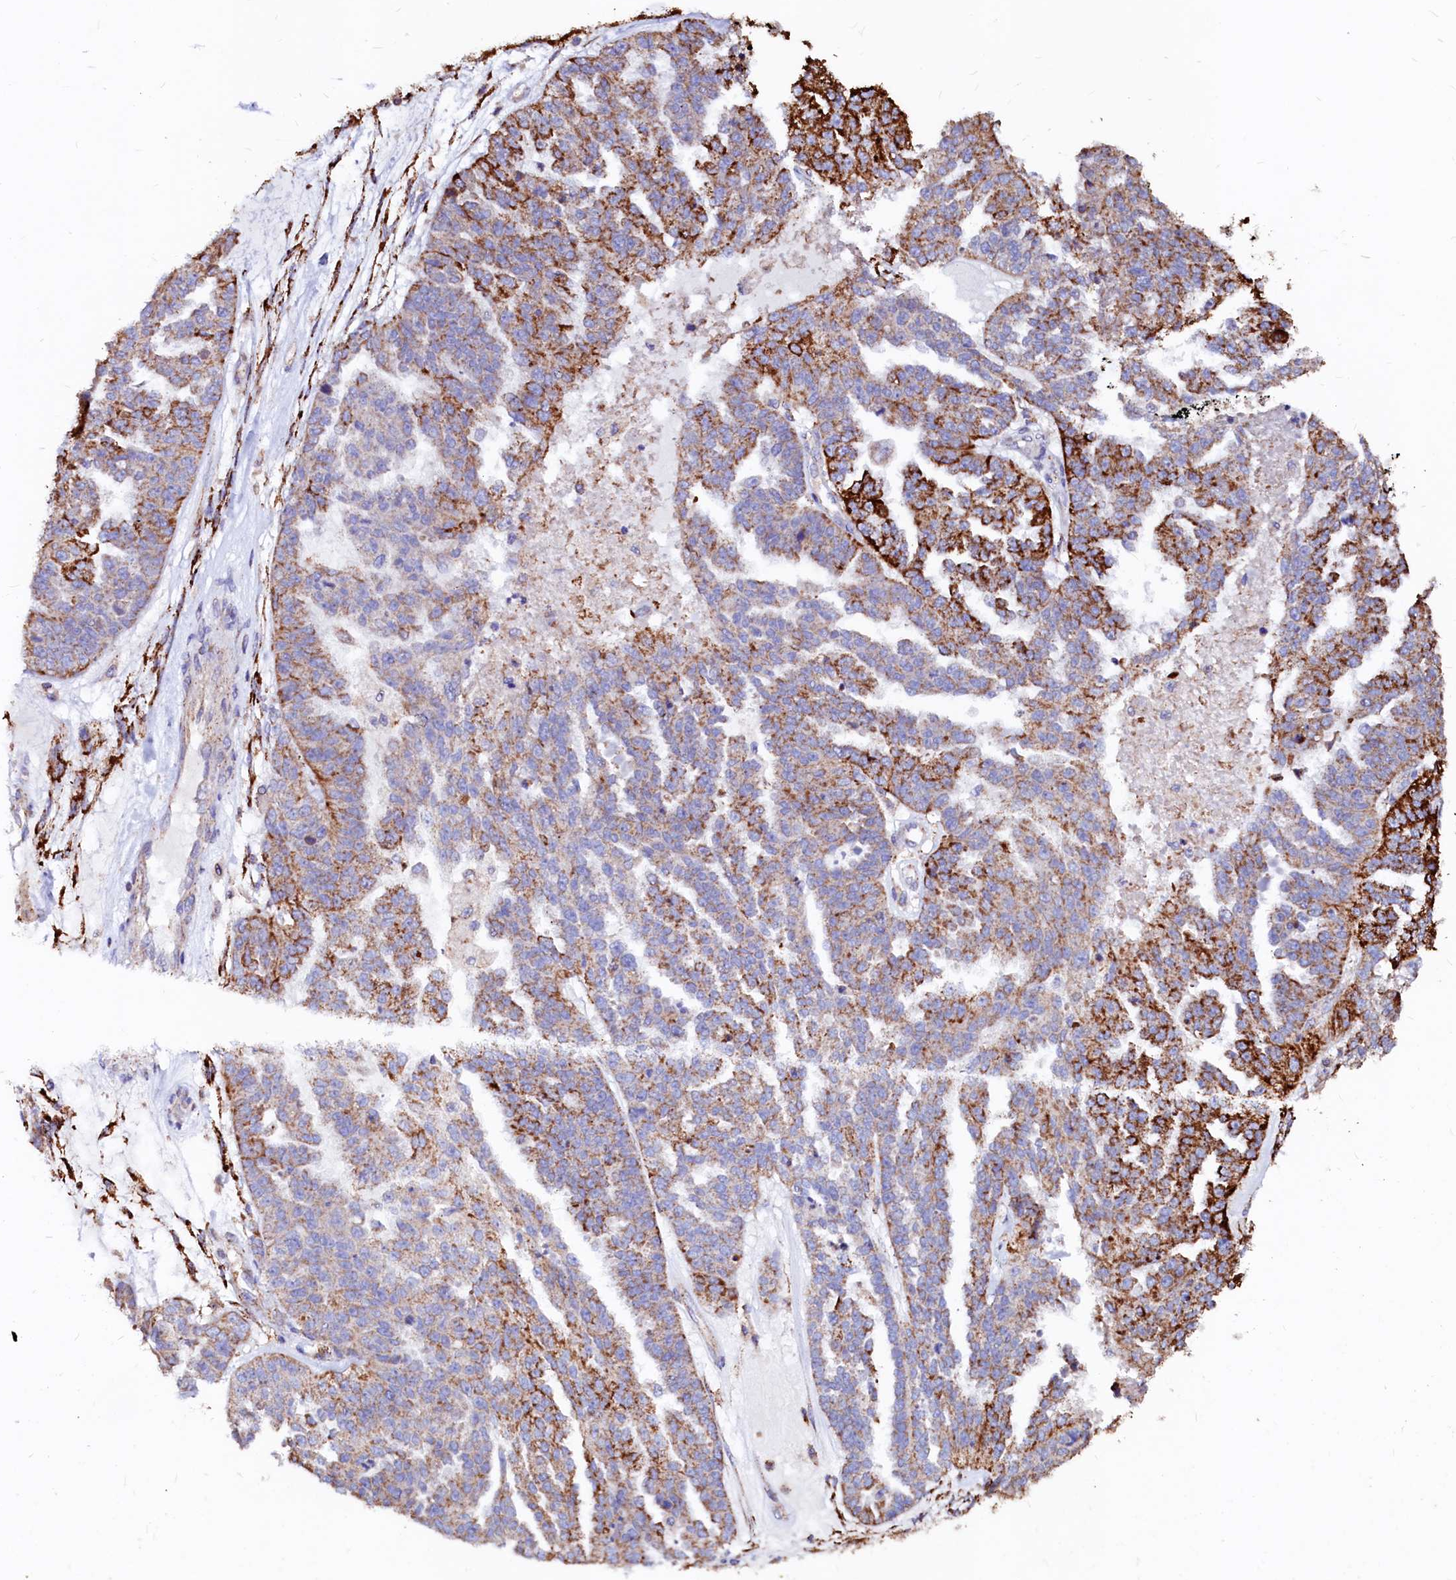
{"staining": {"intensity": "strong", "quantity": ">75%", "location": "cytoplasmic/membranous"}, "tissue": "ovarian cancer", "cell_type": "Tumor cells", "image_type": "cancer", "snomed": [{"axis": "morphology", "description": "Cystadenocarcinoma, serous, NOS"}, {"axis": "topography", "description": "Ovary"}], "caption": "Strong cytoplasmic/membranous protein positivity is seen in approximately >75% of tumor cells in ovarian serous cystadenocarcinoma. Using DAB (3,3'-diaminobenzidine) (brown) and hematoxylin (blue) stains, captured at high magnification using brightfield microscopy.", "gene": "MAOB", "patient": {"sex": "female", "age": 58}}